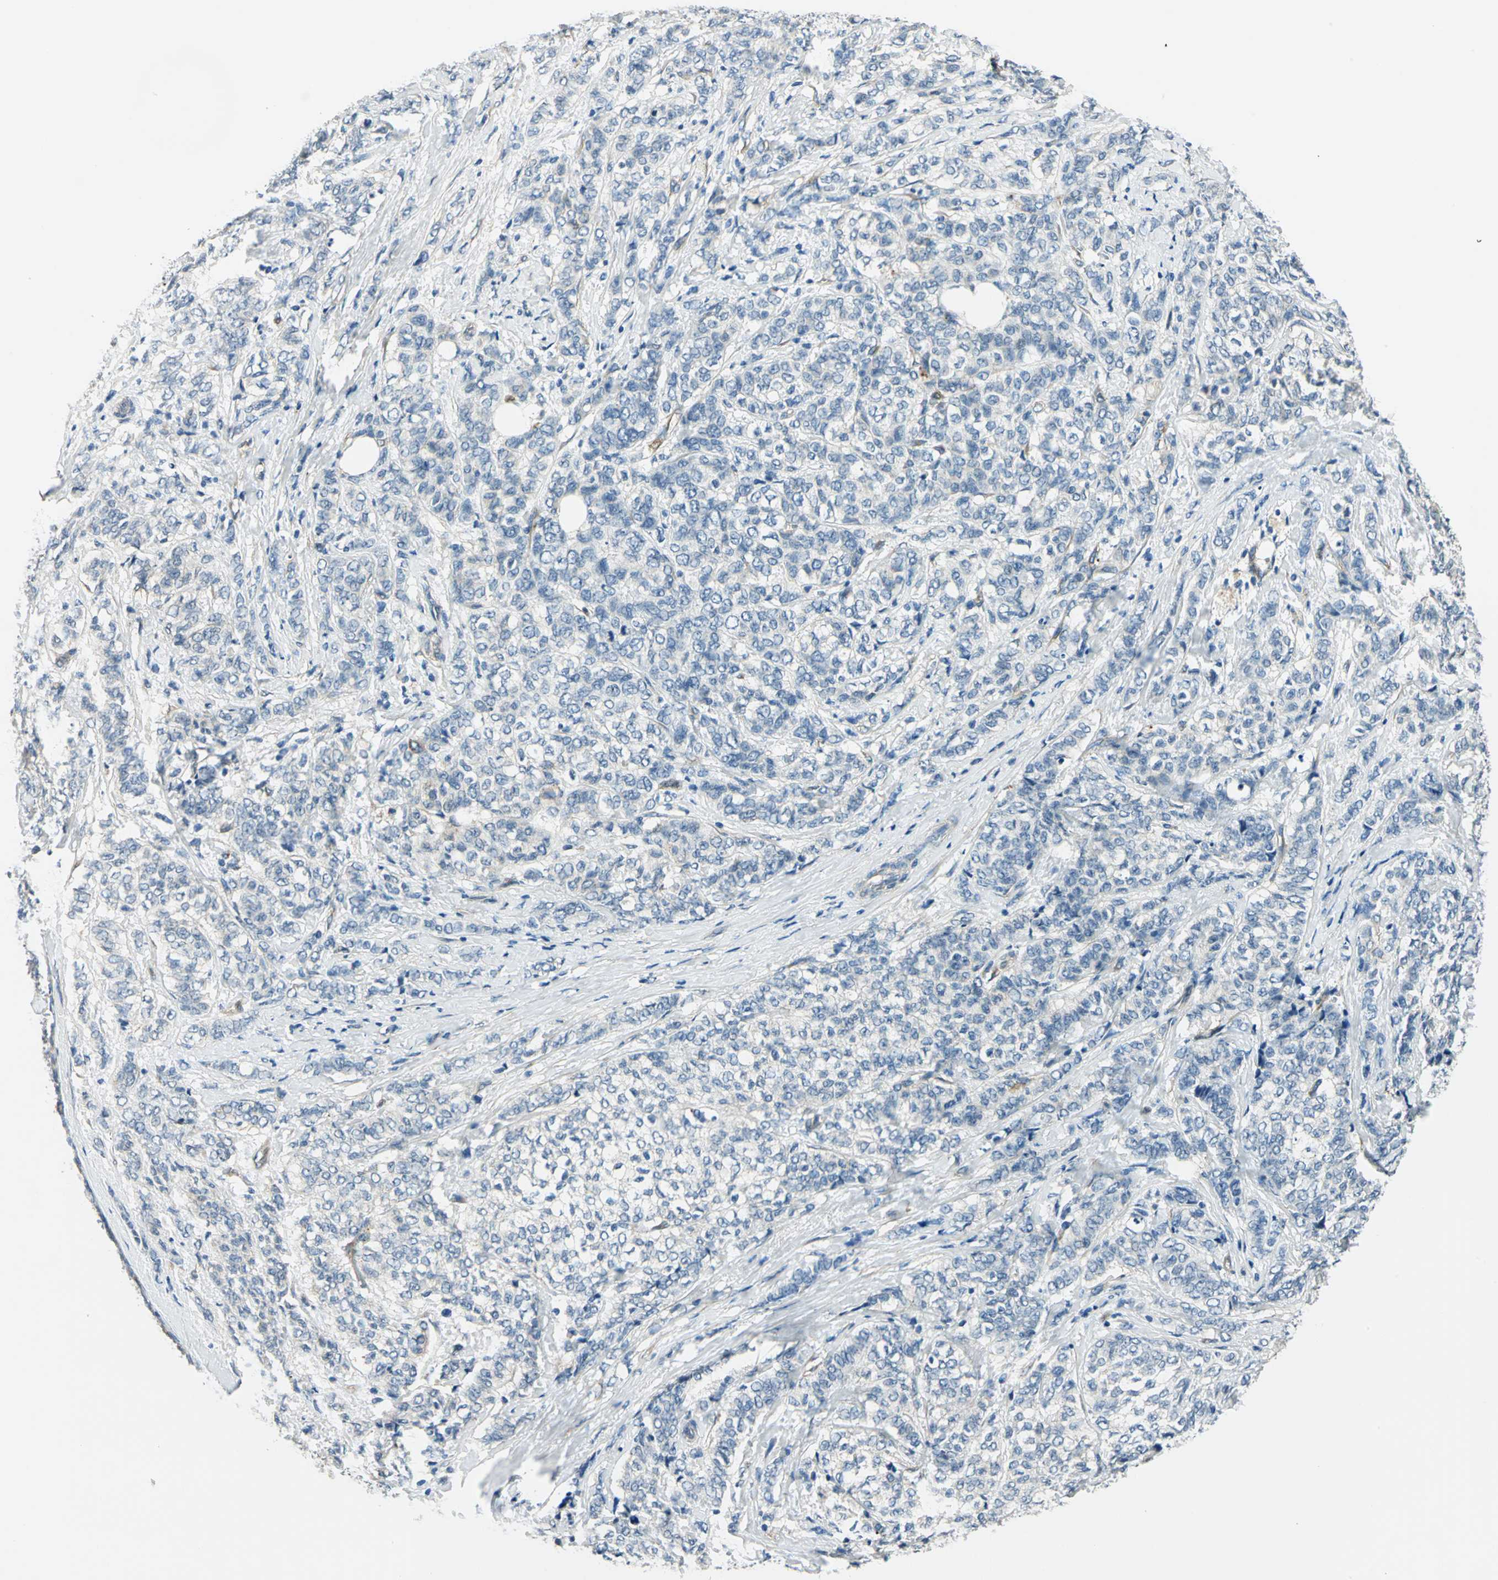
{"staining": {"intensity": "weak", "quantity": "<25%", "location": "cytoplasmic/membranous"}, "tissue": "breast cancer", "cell_type": "Tumor cells", "image_type": "cancer", "snomed": [{"axis": "morphology", "description": "Lobular carcinoma"}, {"axis": "topography", "description": "Breast"}], "caption": "Protein analysis of breast lobular carcinoma exhibits no significant positivity in tumor cells.", "gene": "CDC42EP1", "patient": {"sex": "female", "age": 60}}